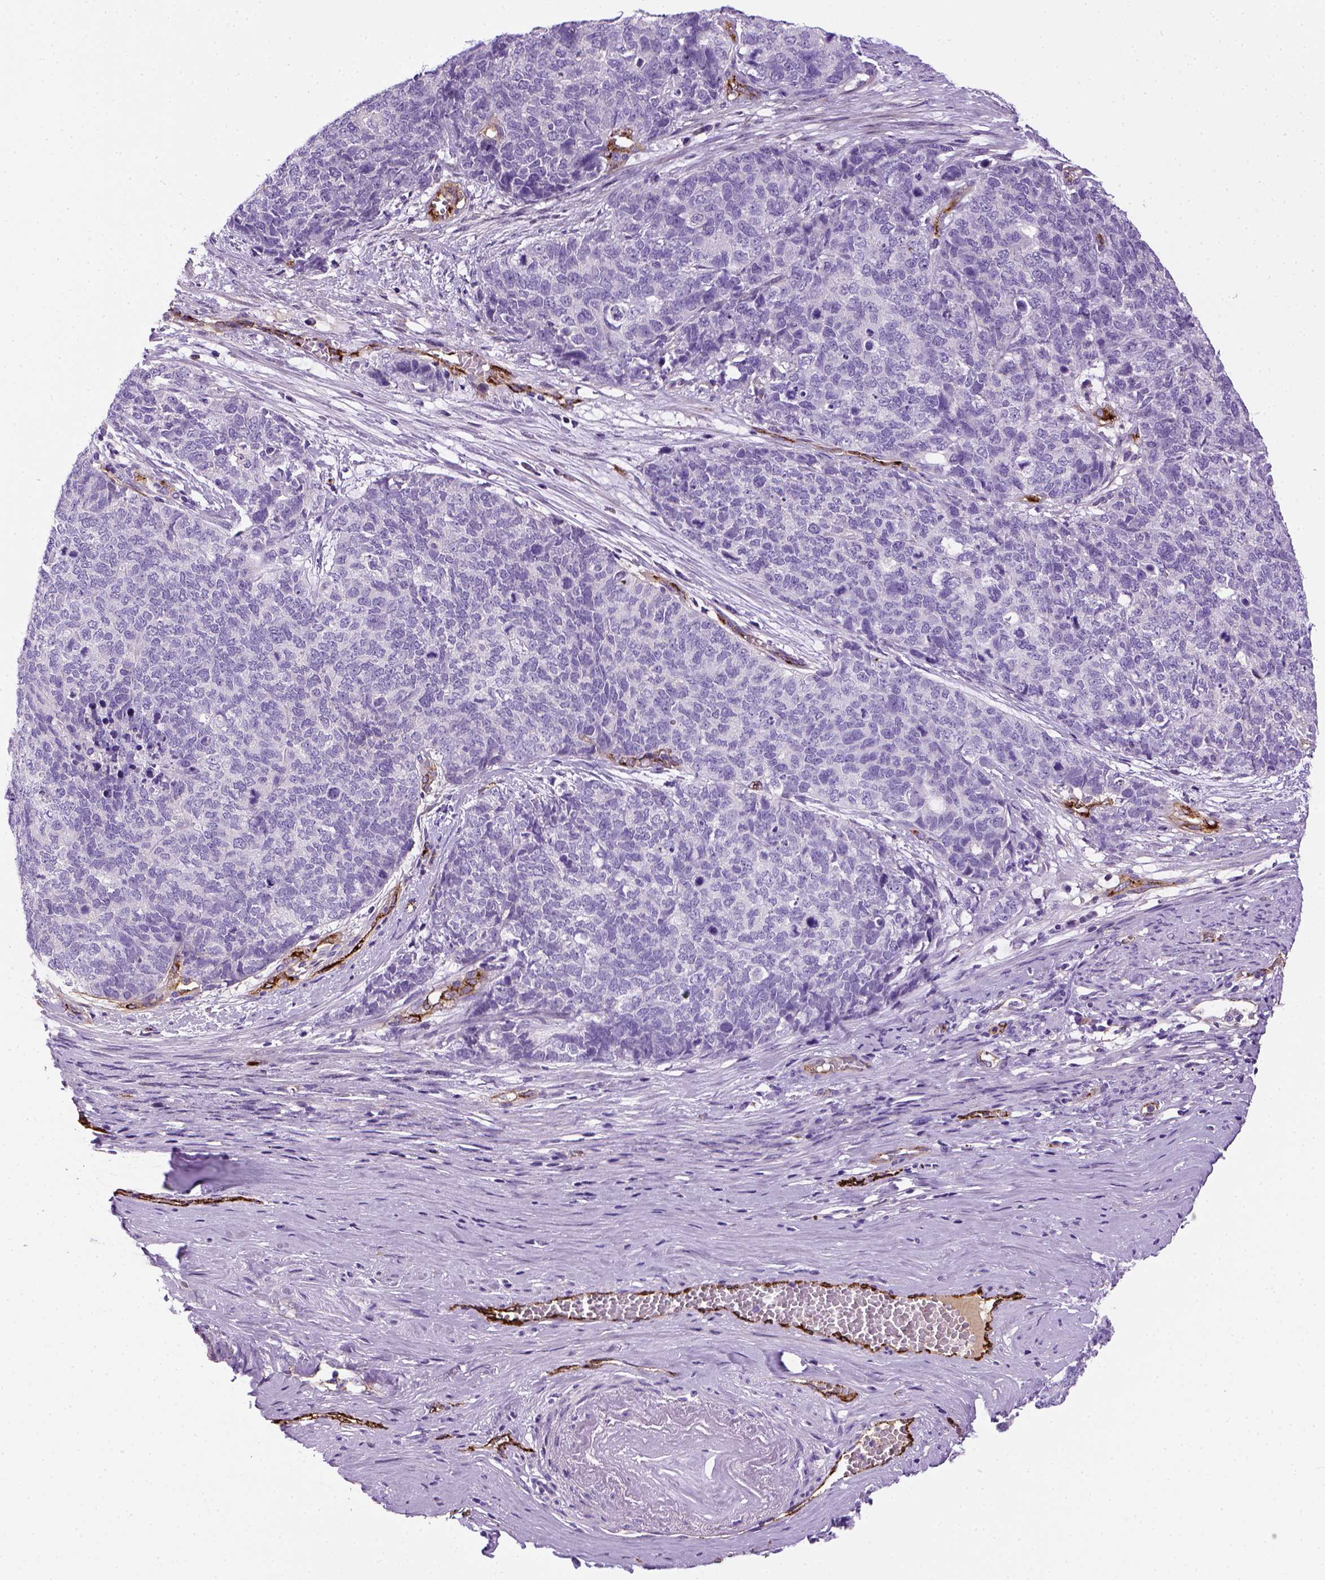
{"staining": {"intensity": "negative", "quantity": "none", "location": "none"}, "tissue": "cervical cancer", "cell_type": "Tumor cells", "image_type": "cancer", "snomed": [{"axis": "morphology", "description": "Squamous cell carcinoma, NOS"}, {"axis": "topography", "description": "Cervix"}], "caption": "There is no significant expression in tumor cells of cervical cancer (squamous cell carcinoma).", "gene": "VWF", "patient": {"sex": "female", "age": 63}}